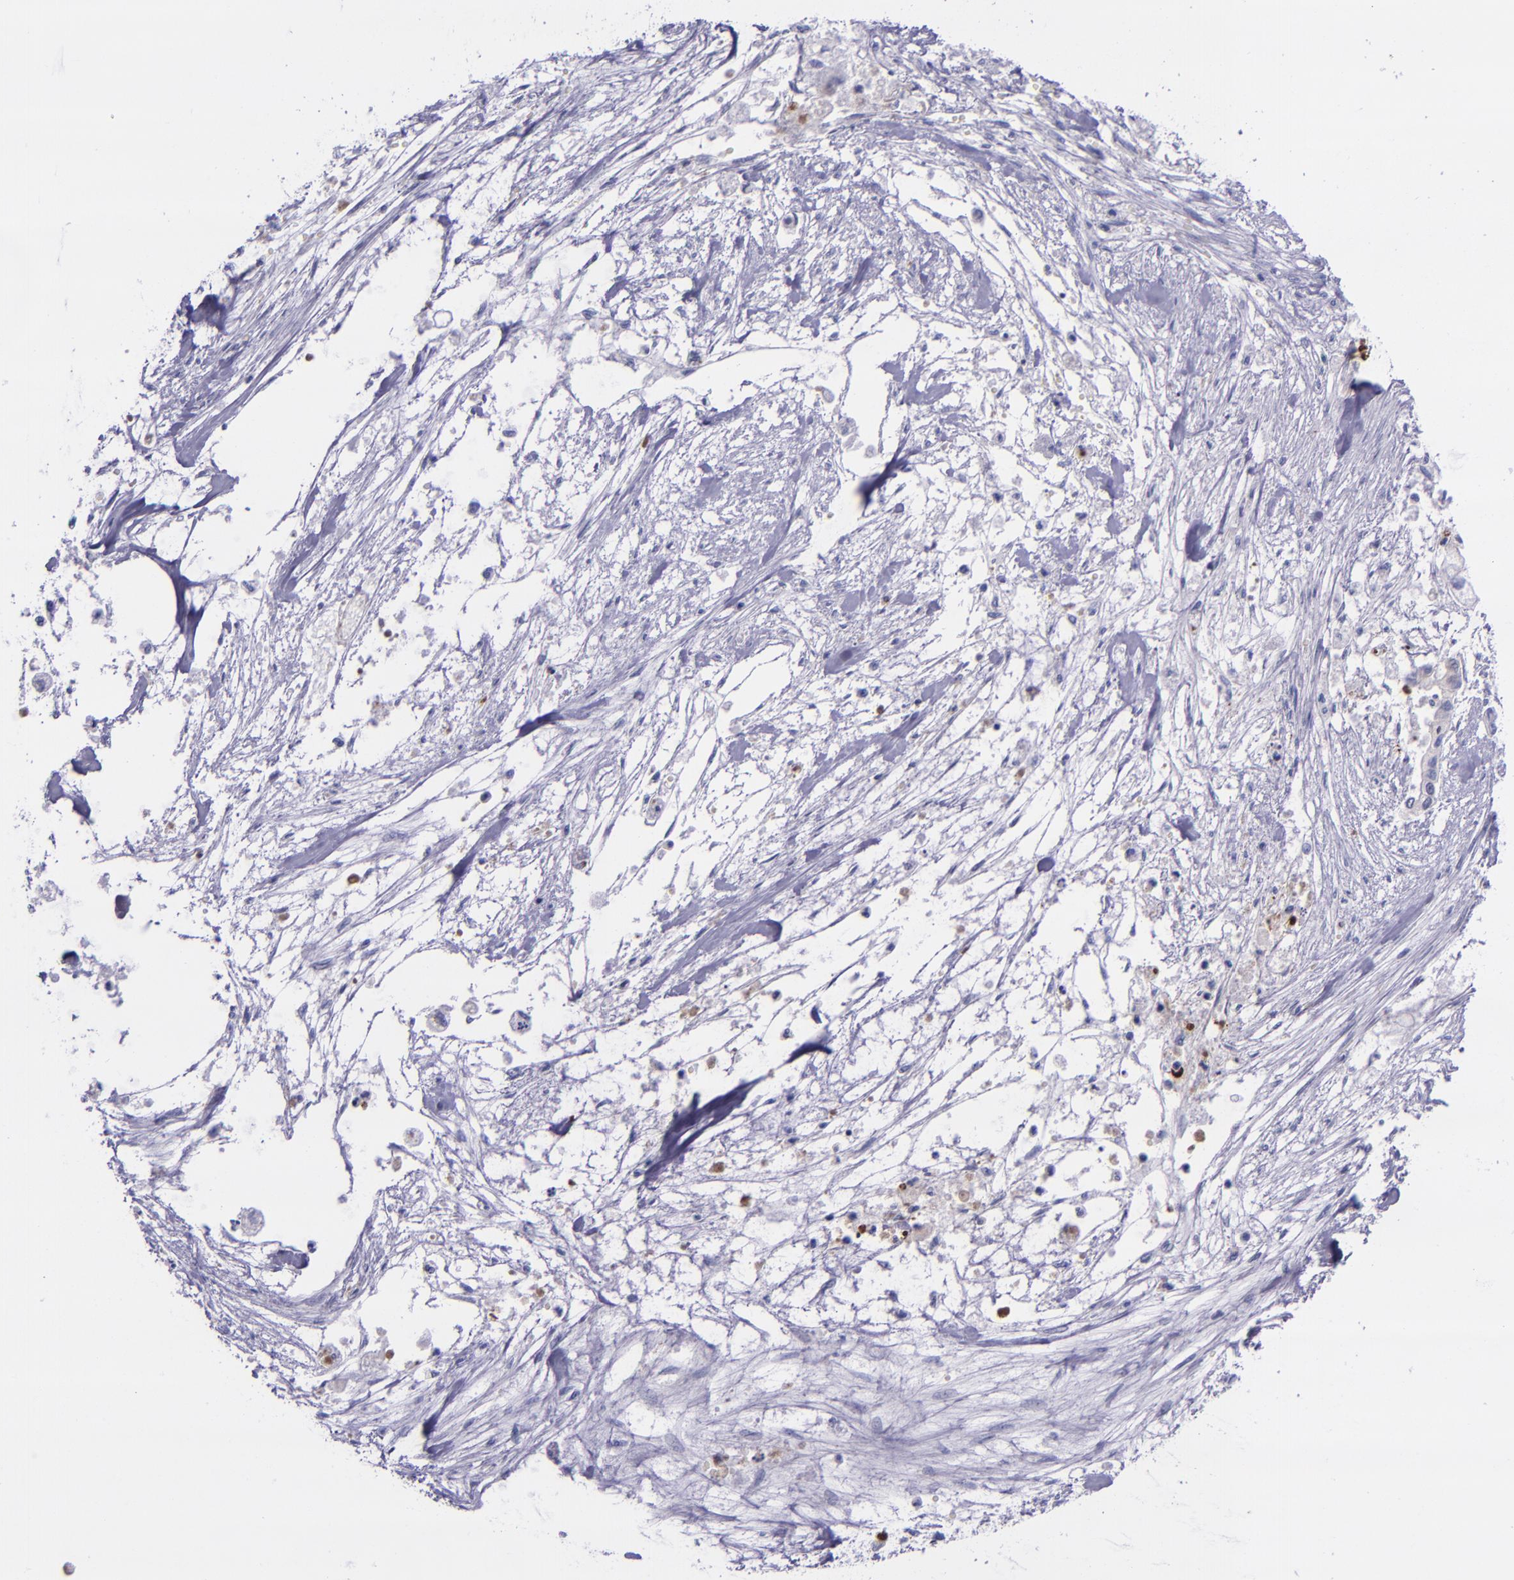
{"staining": {"intensity": "negative", "quantity": "none", "location": "none"}, "tissue": "pancreatic cancer", "cell_type": "Tumor cells", "image_type": "cancer", "snomed": [{"axis": "morphology", "description": "Adenocarcinoma, NOS"}, {"axis": "topography", "description": "Pancreas"}], "caption": "This histopathology image is of adenocarcinoma (pancreatic) stained with immunohistochemistry (IHC) to label a protein in brown with the nuclei are counter-stained blue. There is no staining in tumor cells. (DAB (3,3'-diaminobenzidine) immunohistochemistry (IHC) visualized using brightfield microscopy, high magnification).", "gene": "SLPI", "patient": {"sex": "male", "age": 79}}